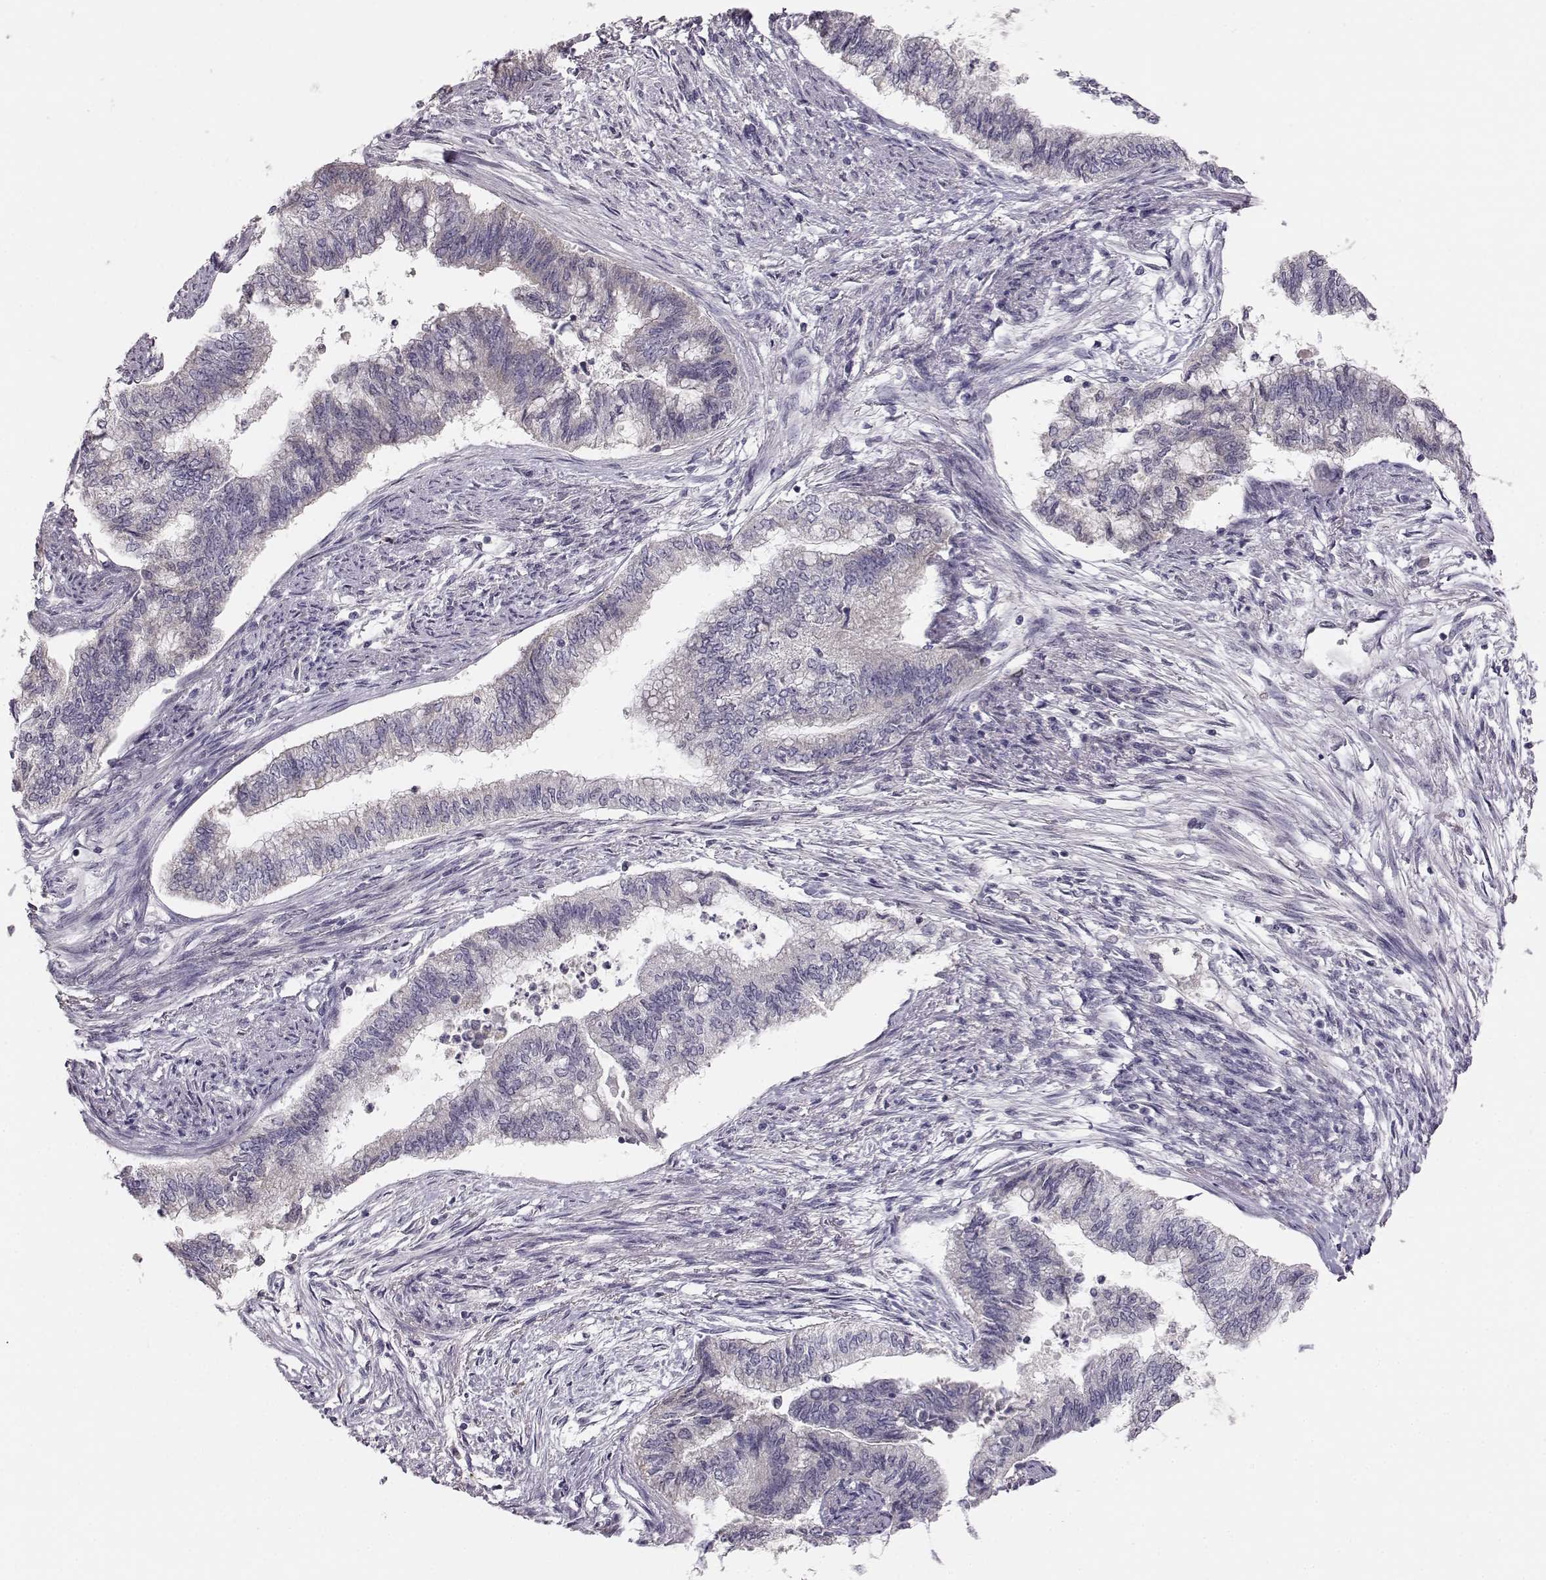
{"staining": {"intensity": "negative", "quantity": "none", "location": "none"}, "tissue": "endometrial cancer", "cell_type": "Tumor cells", "image_type": "cancer", "snomed": [{"axis": "morphology", "description": "Adenocarcinoma, NOS"}, {"axis": "topography", "description": "Endometrium"}], "caption": "Immunohistochemistry (IHC) image of human adenocarcinoma (endometrial) stained for a protein (brown), which shows no expression in tumor cells.", "gene": "BFSP2", "patient": {"sex": "female", "age": 65}}